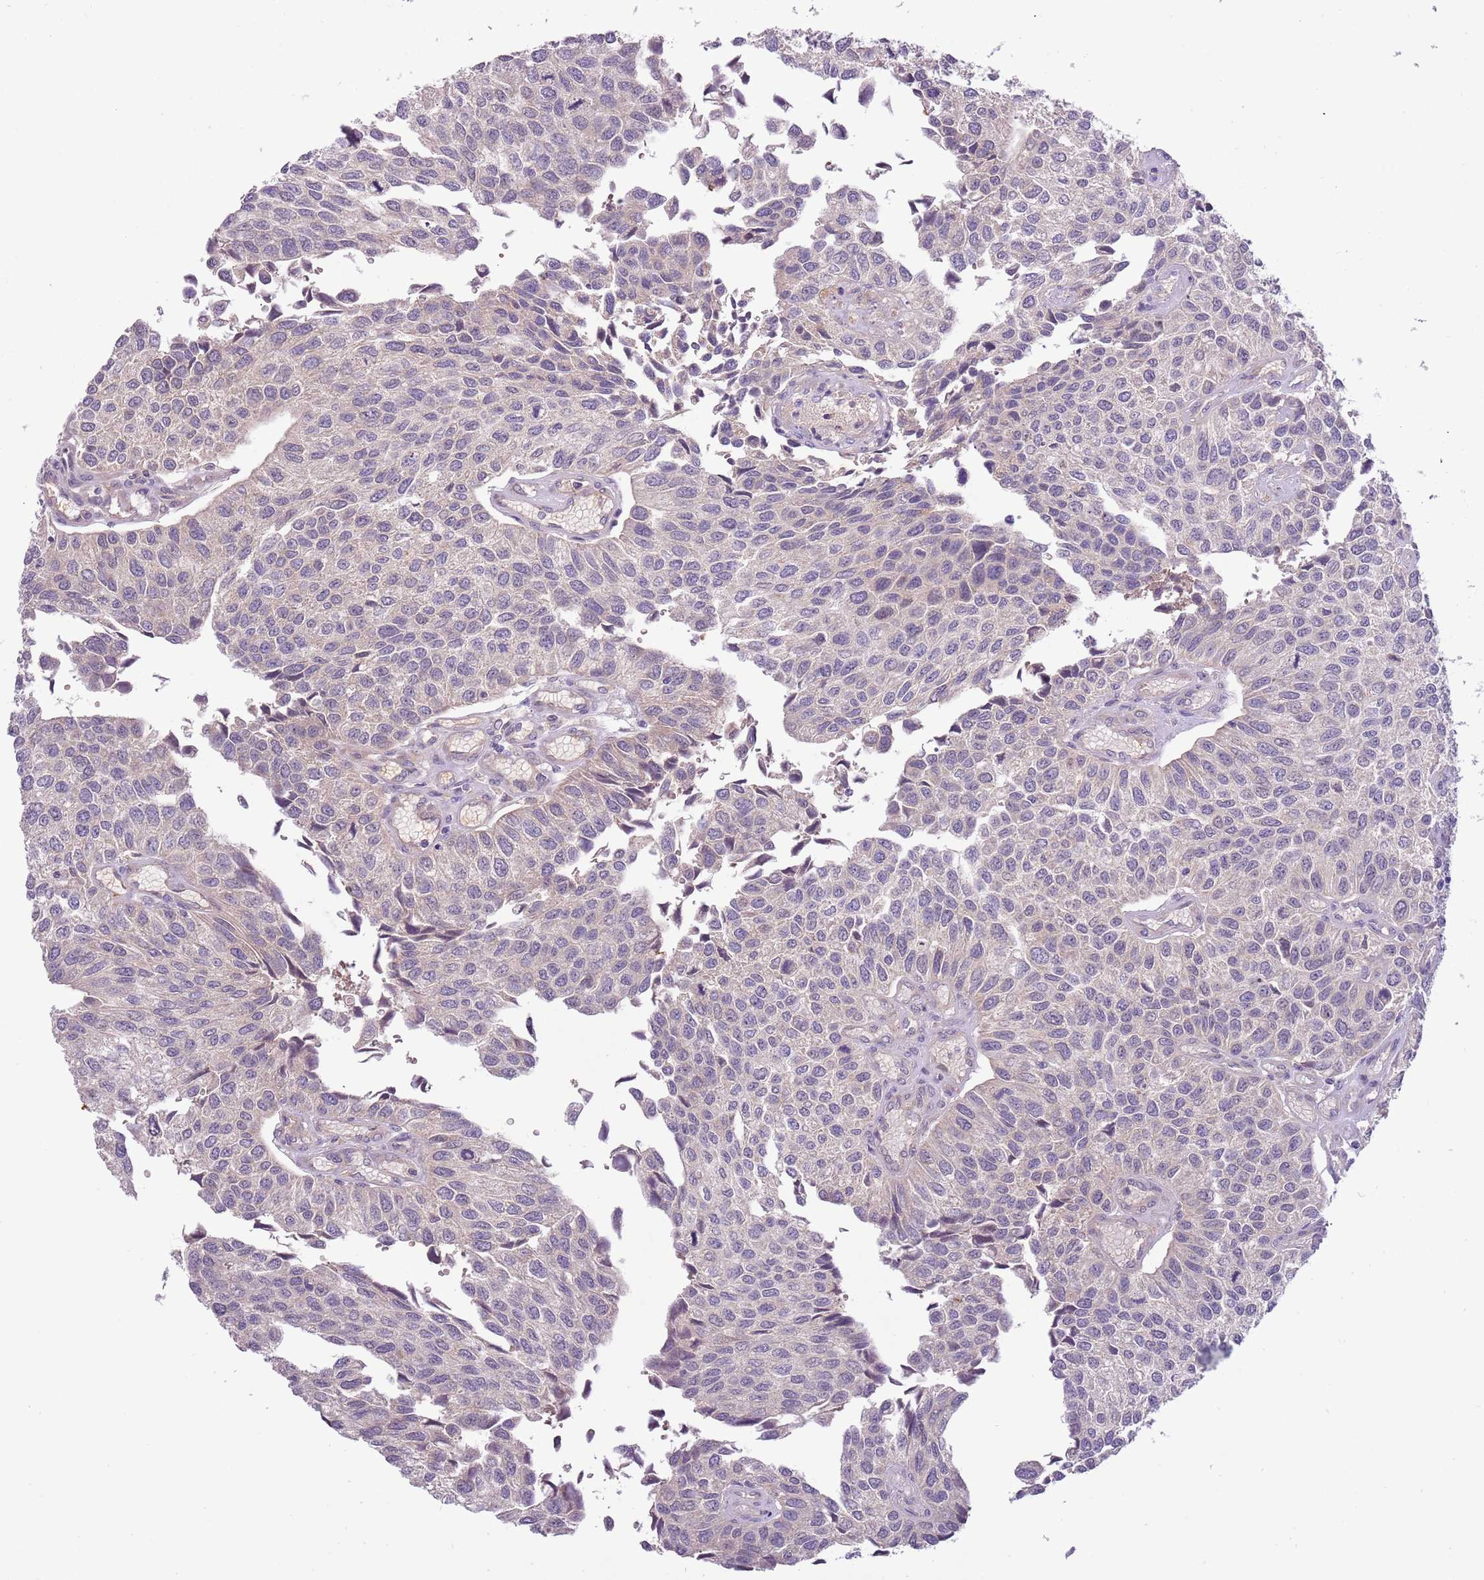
{"staining": {"intensity": "negative", "quantity": "none", "location": "none"}, "tissue": "urothelial cancer", "cell_type": "Tumor cells", "image_type": "cancer", "snomed": [{"axis": "morphology", "description": "Urothelial carcinoma, NOS"}, {"axis": "topography", "description": "Urinary bladder"}], "caption": "This histopathology image is of urothelial cancer stained with immunohistochemistry to label a protein in brown with the nuclei are counter-stained blue. There is no positivity in tumor cells. (DAB IHC visualized using brightfield microscopy, high magnification).", "gene": "SHROOM3", "patient": {"sex": "male", "age": 55}}